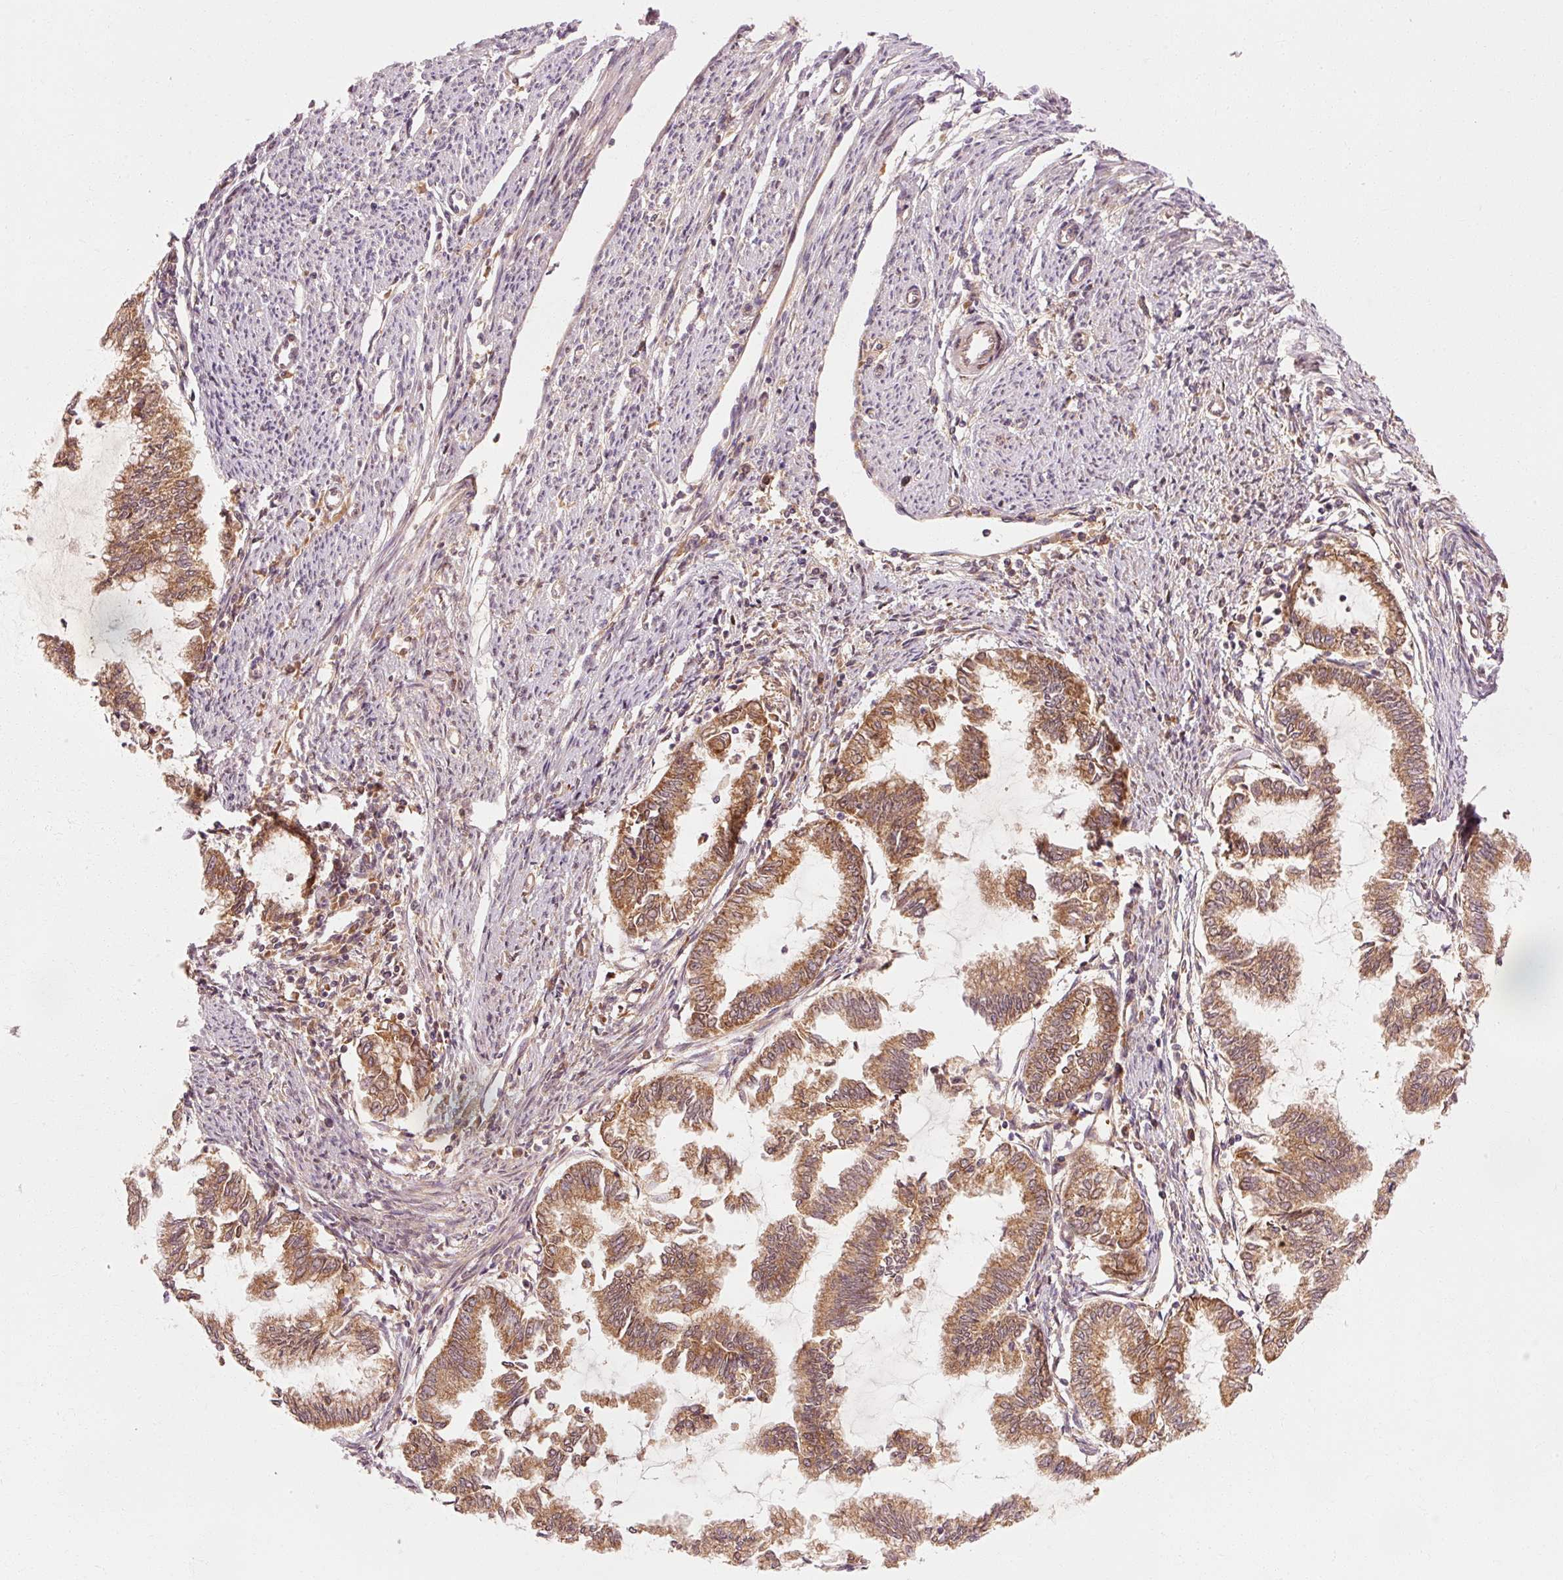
{"staining": {"intensity": "moderate", "quantity": ">75%", "location": "cytoplasmic/membranous"}, "tissue": "endometrial cancer", "cell_type": "Tumor cells", "image_type": "cancer", "snomed": [{"axis": "morphology", "description": "Adenocarcinoma, NOS"}, {"axis": "topography", "description": "Endometrium"}], "caption": "This image reveals immunohistochemistry staining of human endometrial cancer (adenocarcinoma), with medium moderate cytoplasmic/membranous staining in approximately >75% of tumor cells.", "gene": "CTNNA1", "patient": {"sex": "female", "age": 79}}